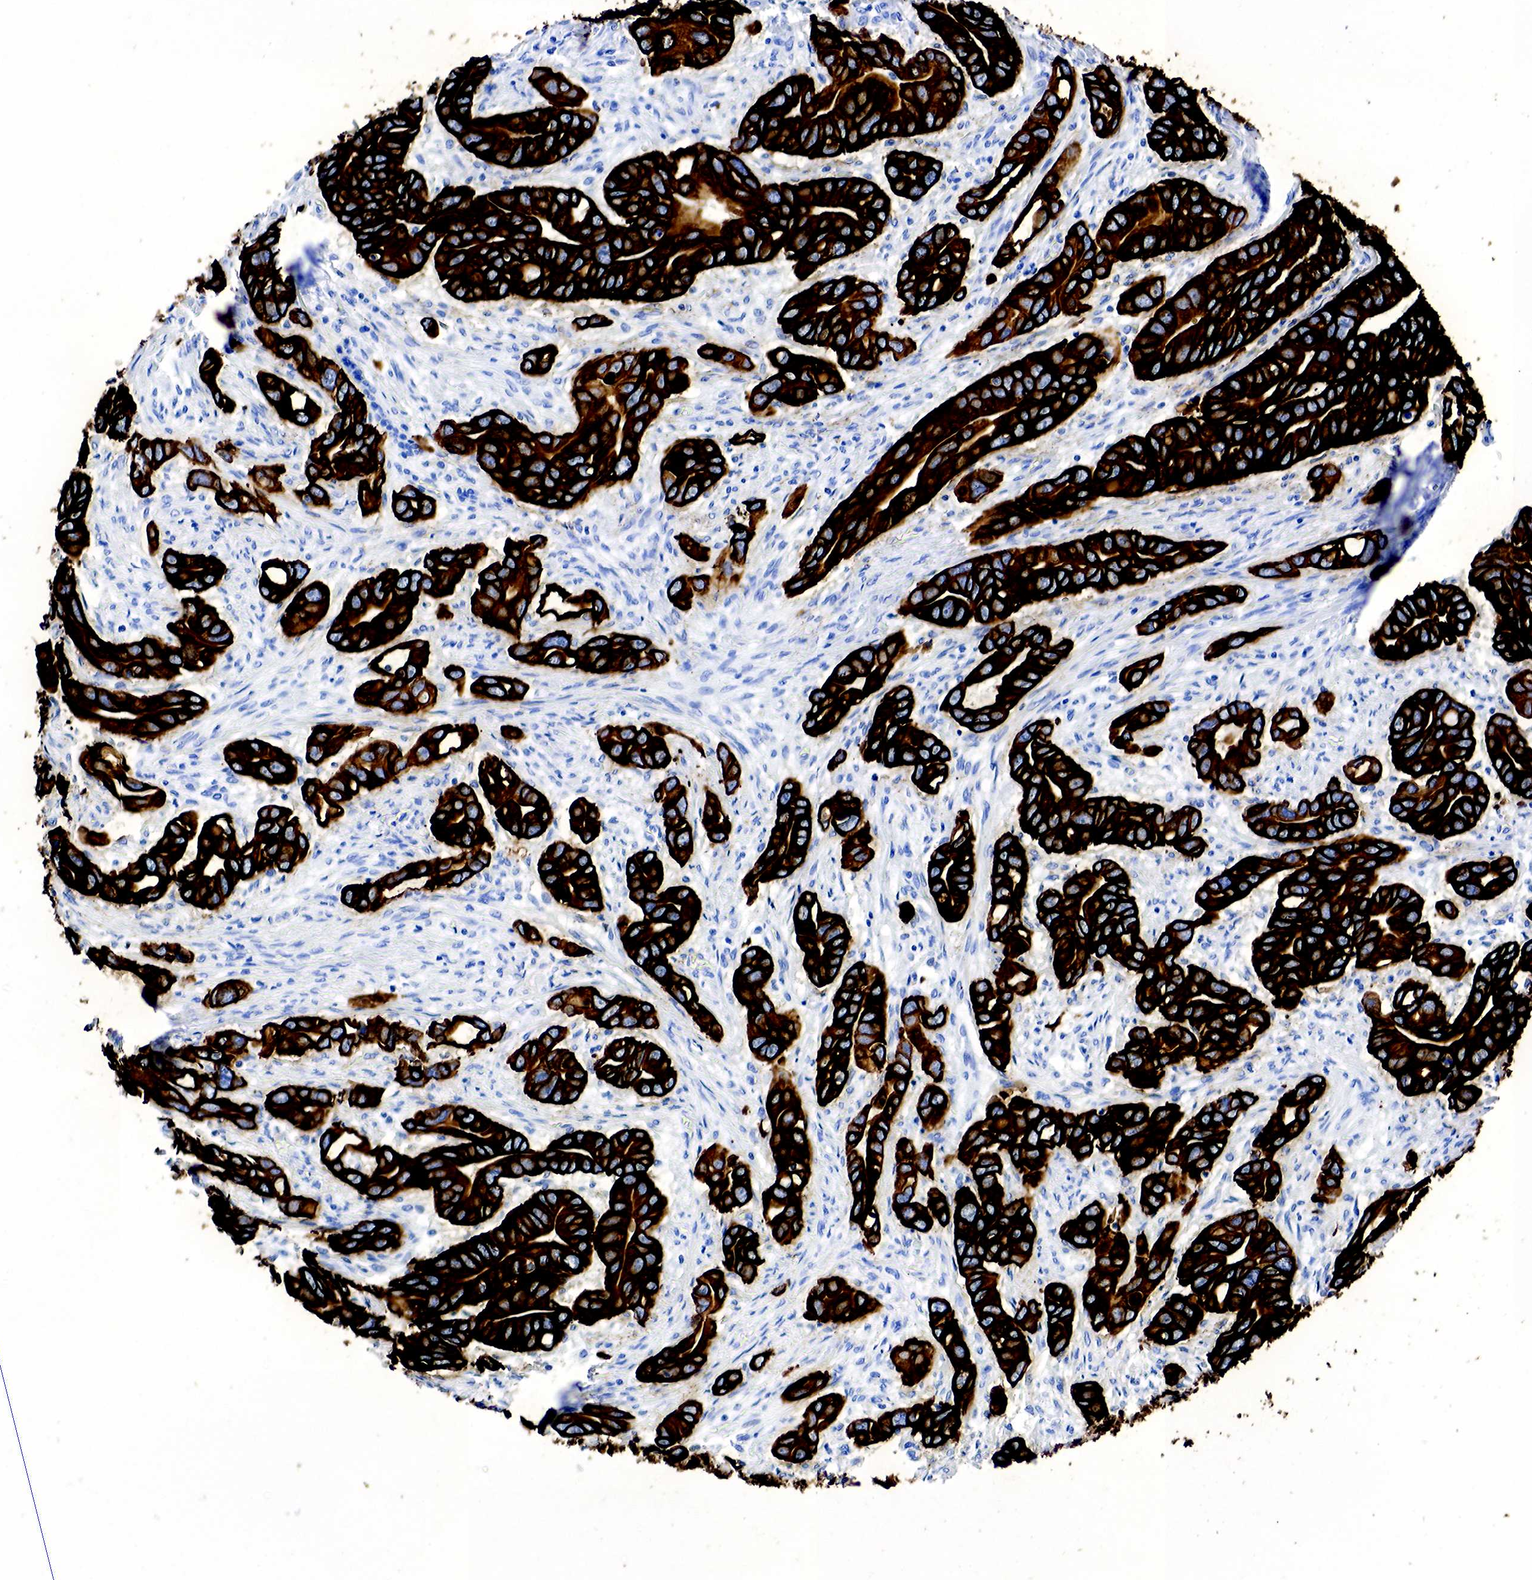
{"staining": {"intensity": "strong", "quantity": ">75%", "location": "cytoplasmic/membranous"}, "tissue": "stomach cancer", "cell_type": "Tumor cells", "image_type": "cancer", "snomed": [{"axis": "morphology", "description": "Adenocarcinoma, NOS"}, {"axis": "topography", "description": "Stomach, upper"}], "caption": "Stomach adenocarcinoma was stained to show a protein in brown. There is high levels of strong cytoplasmic/membranous positivity in about >75% of tumor cells.", "gene": "KRT7", "patient": {"sex": "male", "age": 47}}